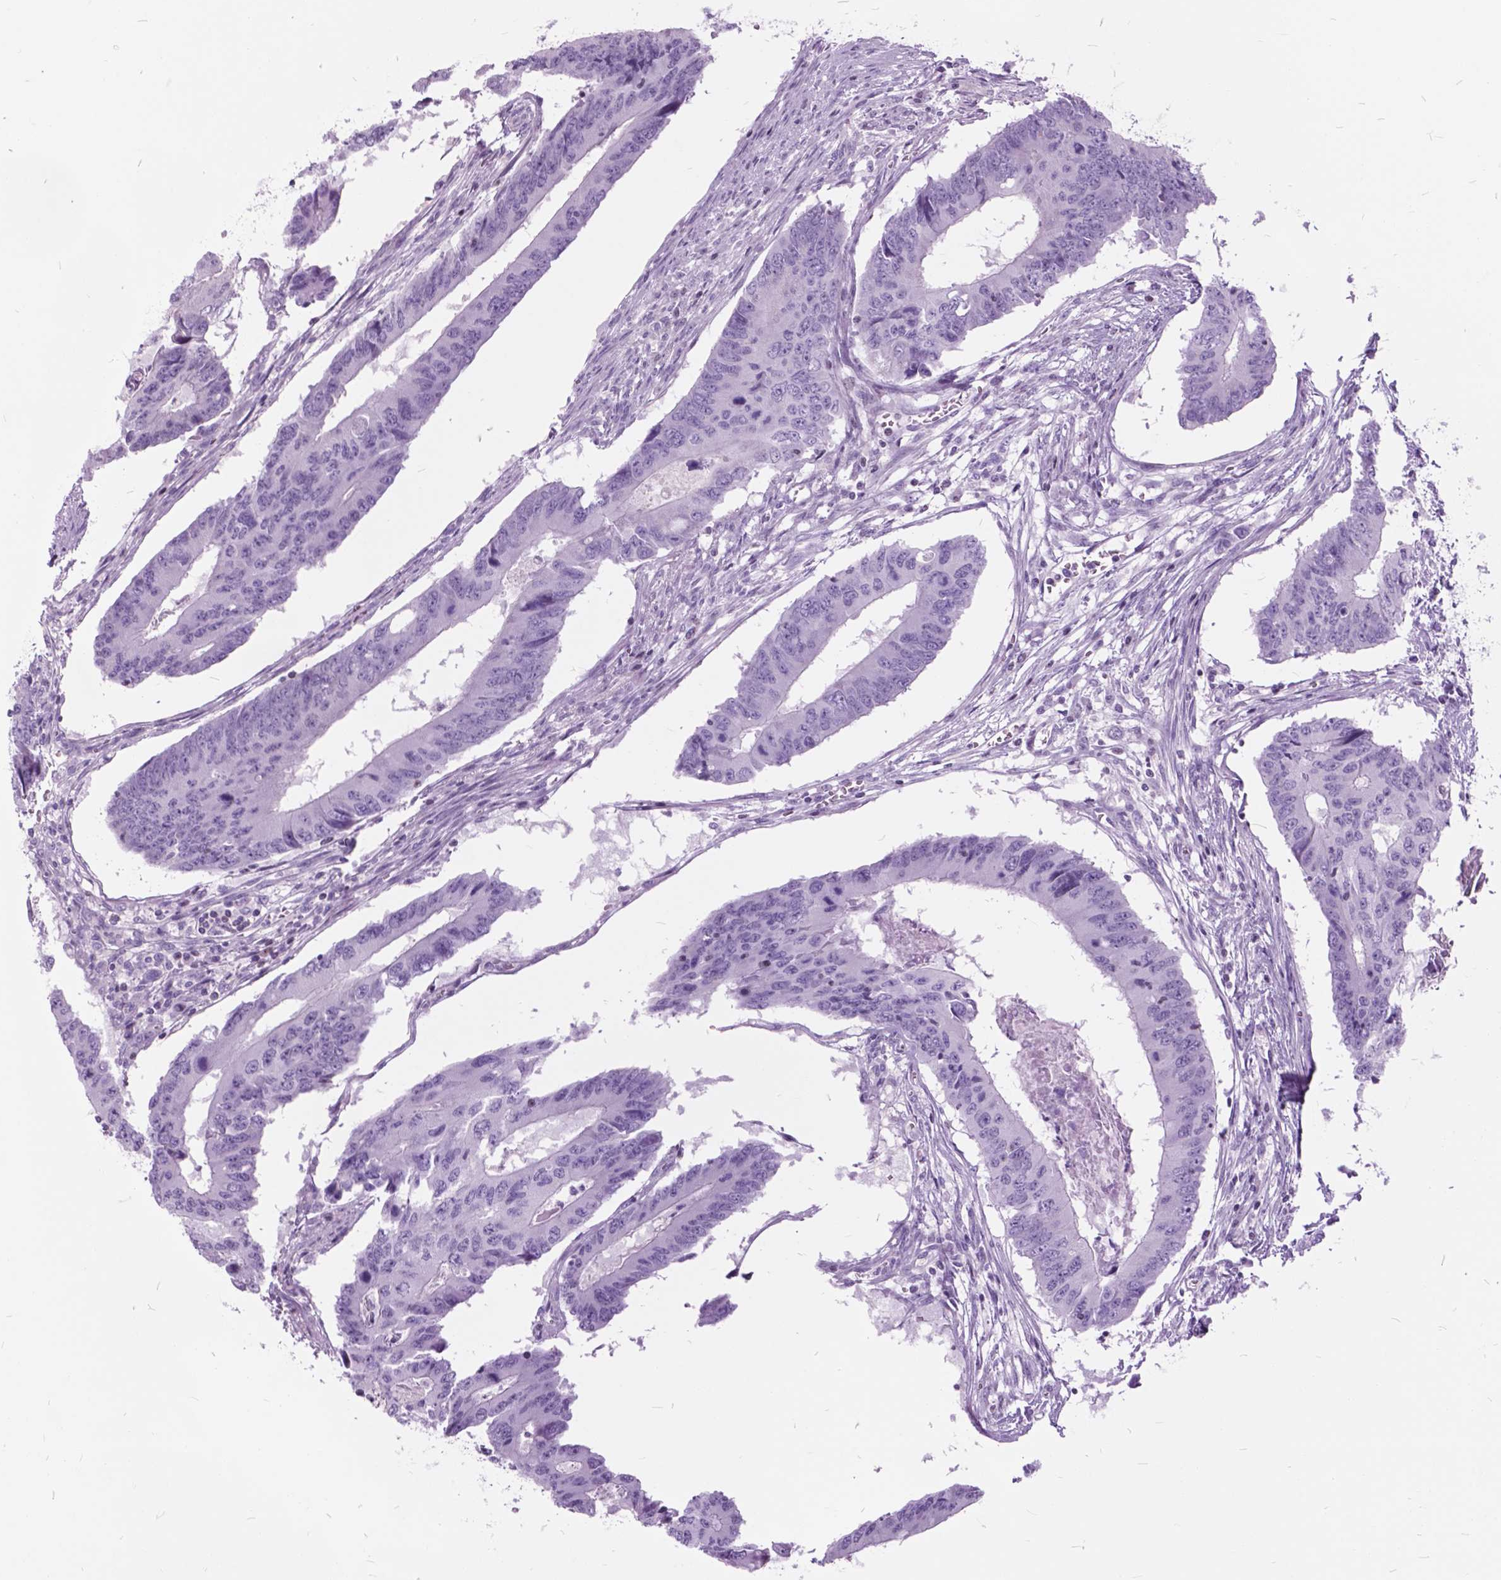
{"staining": {"intensity": "negative", "quantity": "none", "location": "none"}, "tissue": "colorectal cancer", "cell_type": "Tumor cells", "image_type": "cancer", "snomed": [{"axis": "morphology", "description": "Adenocarcinoma, NOS"}, {"axis": "topography", "description": "Colon"}], "caption": "High power microscopy histopathology image of an IHC photomicrograph of adenocarcinoma (colorectal), revealing no significant expression in tumor cells.", "gene": "SP140", "patient": {"sex": "male", "age": 53}}